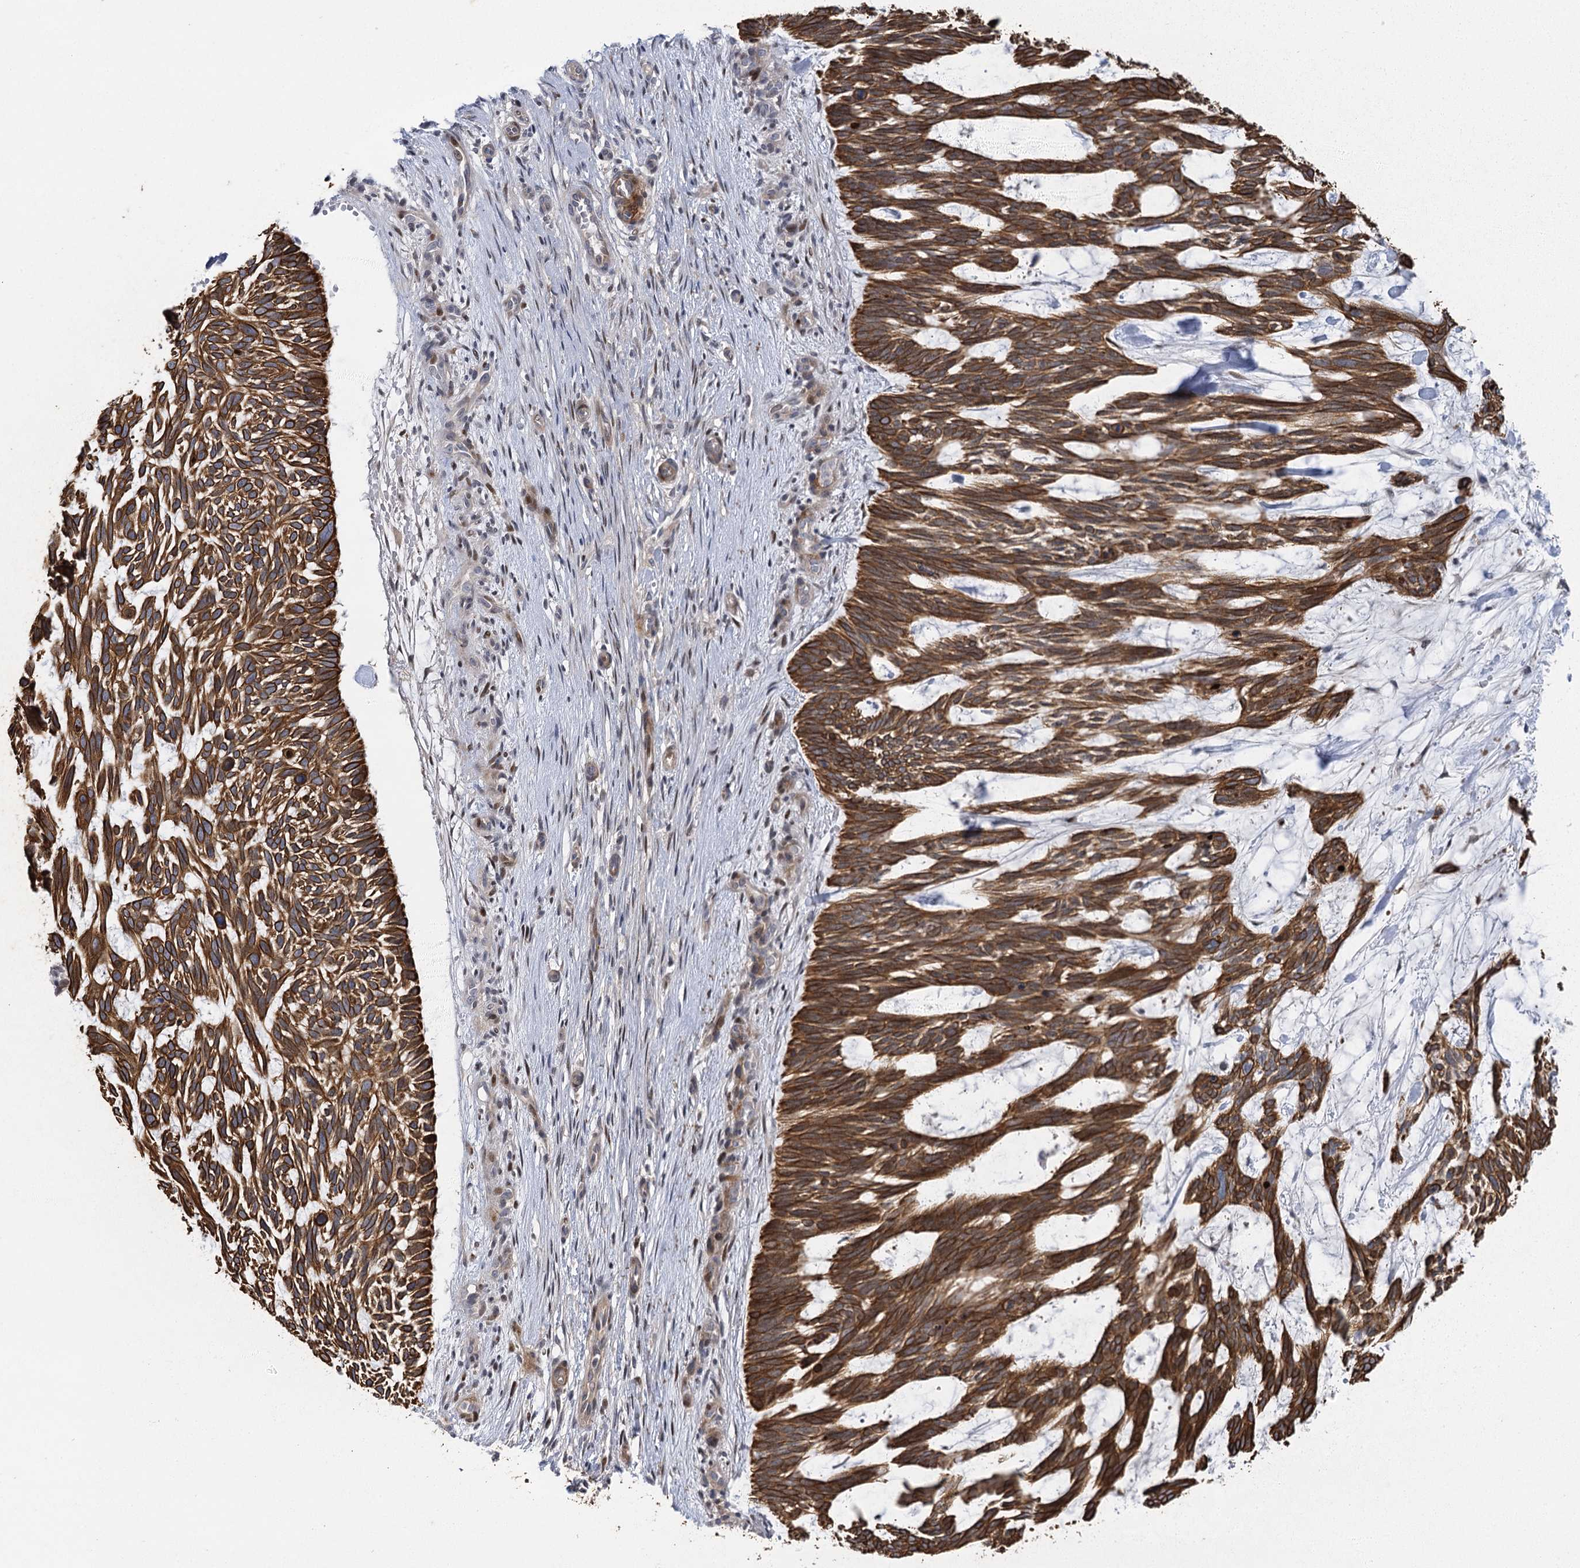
{"staining": {"intensity": "strong", "quantity": ">75%", "location": "cytoplasmic/membranous"}, "tissue": "skin cancer", "cell_type": "Tumor cells", "image_type": "cancer", "snomed": [{"axis": "morphology", "description": "Basal cell carcinoma"}, {"axis": "topography", "description": "Skin"}], "caption": "Immunohistochemical staining of skin cancer demonstrates strong cytoplasmic/membranous protein staining in about >75% of tumor cells.", "gene": "IL11RA", "patient": {"sex": "male", "age": 88}}